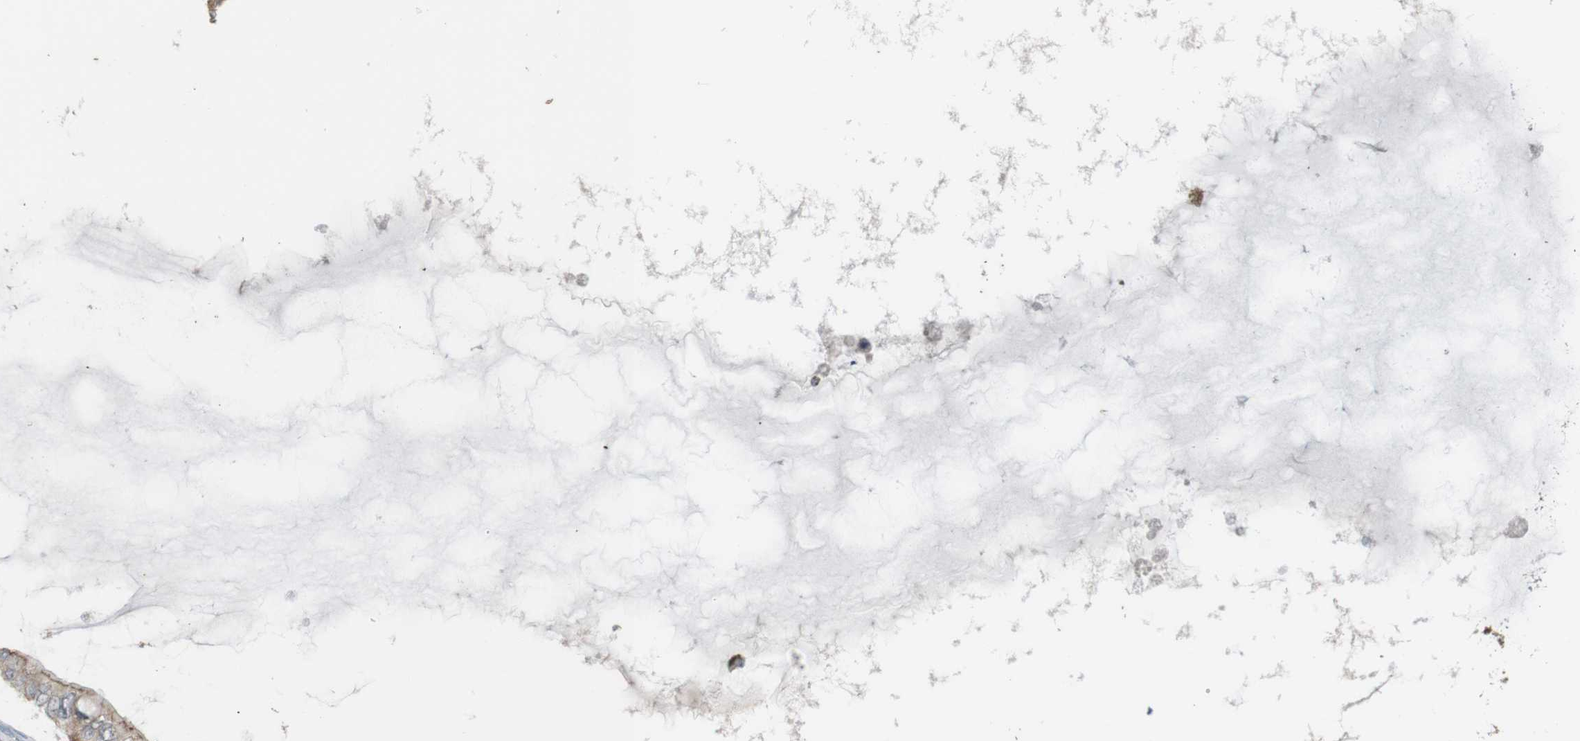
{"staining": {"intensity": "weak", "quantity": "25%-75%", "location": "cytoplasmic/membranous"}, "tissue": "ovarian cancer", "cell_type": "Tumor cells", "image_type": "cancer", "snomed": [{"axis": "morphology", "description": "Cystadenocarcinoma, mucinous, NOS"}, {"axis": "topography", "description": "Ovary"}], "caption": "Immunohistochemical staining of human mucinous cystadenocarcinoma (ovarian) exhibits low levels of weak cytoplasmic/membranous expression in approximately 25%-75% of tumor cells. (DAB (3,3'-diaminobenzidine) = brown stain, brightfield microscopy at high magnification).", "gene": "PTPRR", "patient": {"sex": "female", "age": 80}}